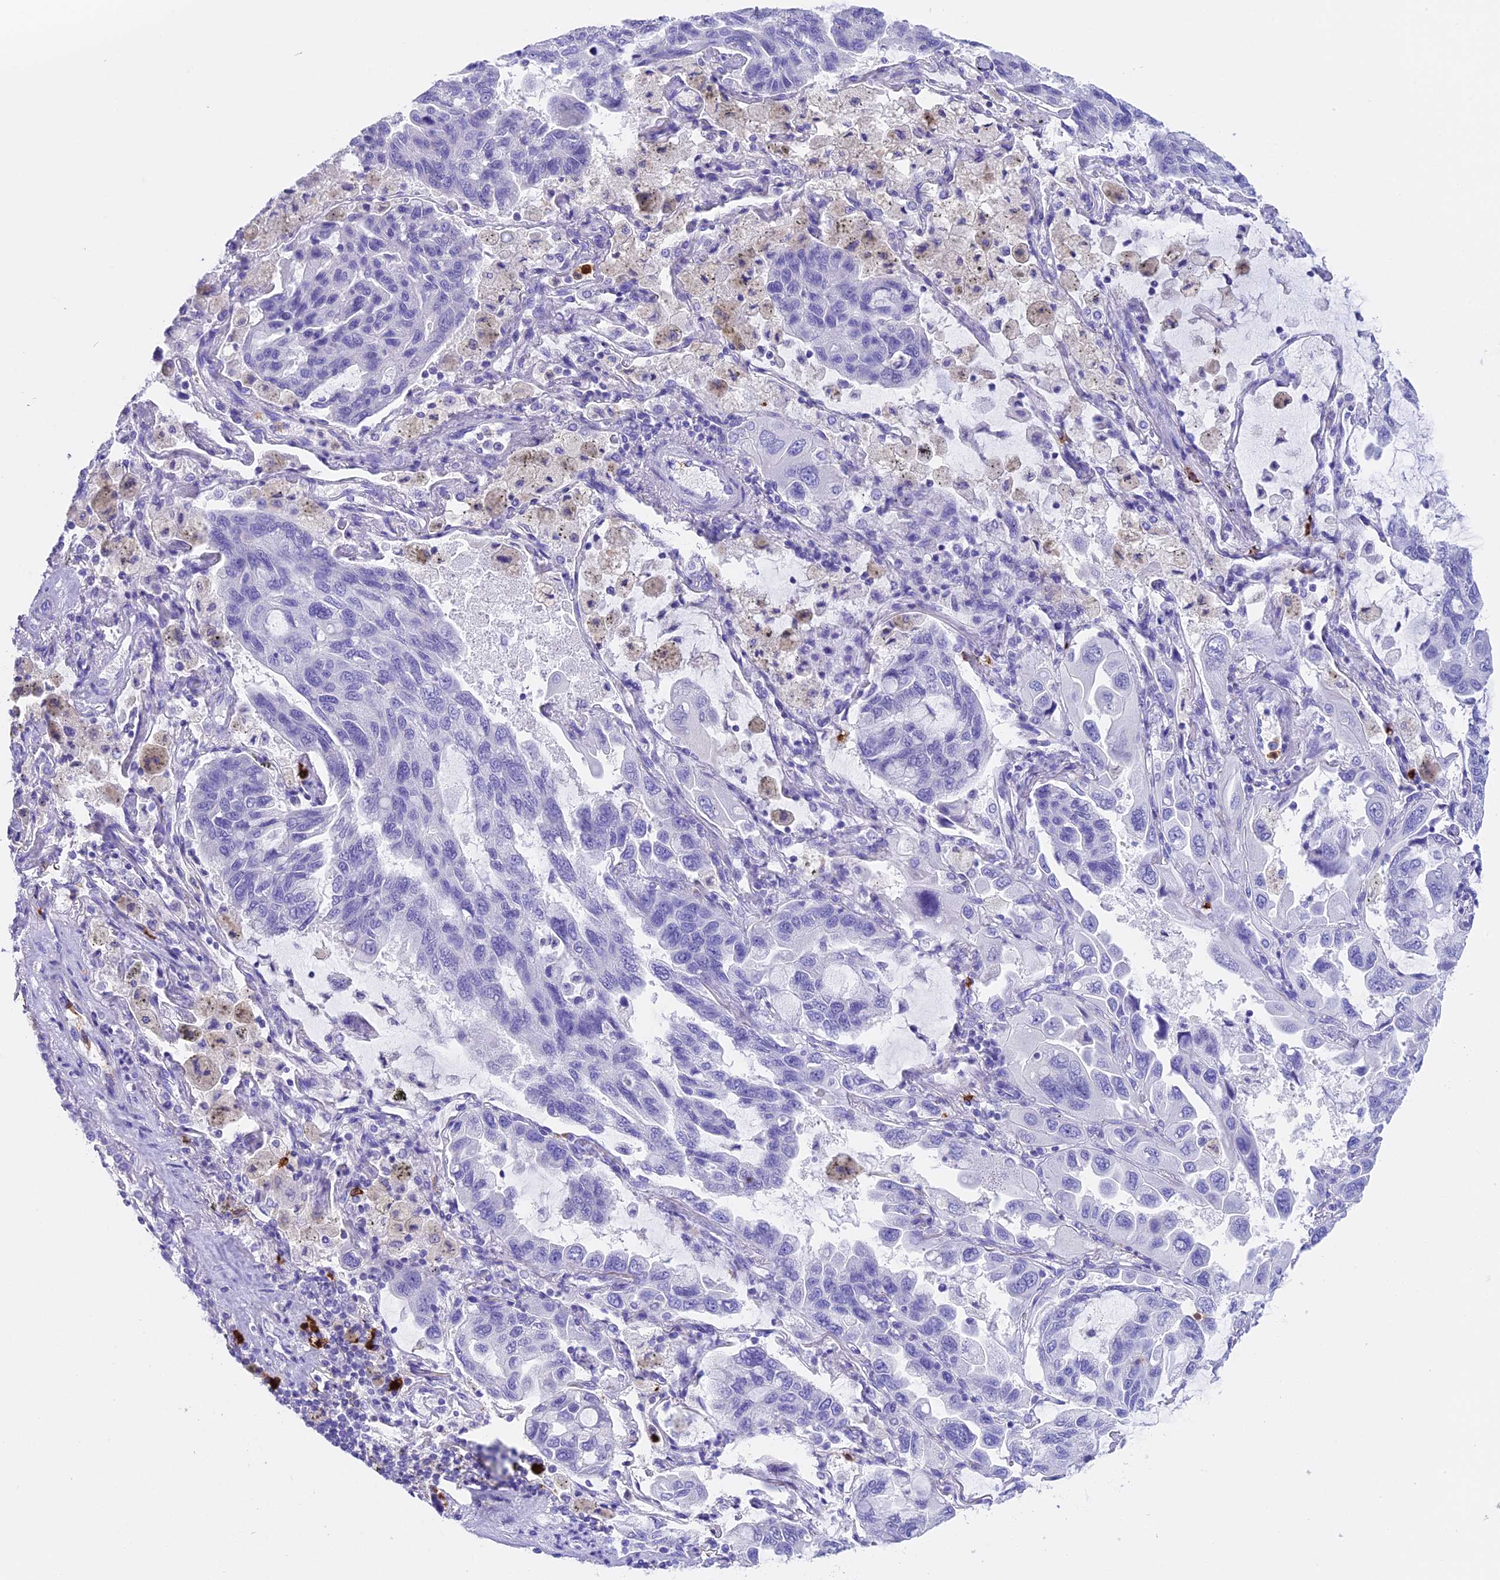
{"staining": {"intensity": "negative", "quantity": "none", "location": "none"}, "tissue": "lung cancer", "cell_type": "Tumor cells", "image_type": "cancer", "snomed": [{"axis": "morphology", "description": "Adenocarcinoma, NOS"}, {"axis": "topography", "description": "Lung"}], "caption": "Protein analysis of lung cancer (adenocarcinoma) exhibits no significant positivity in tumor cells.", "gene": "CLC", "patient": {"sex": "male", "age": 64}}